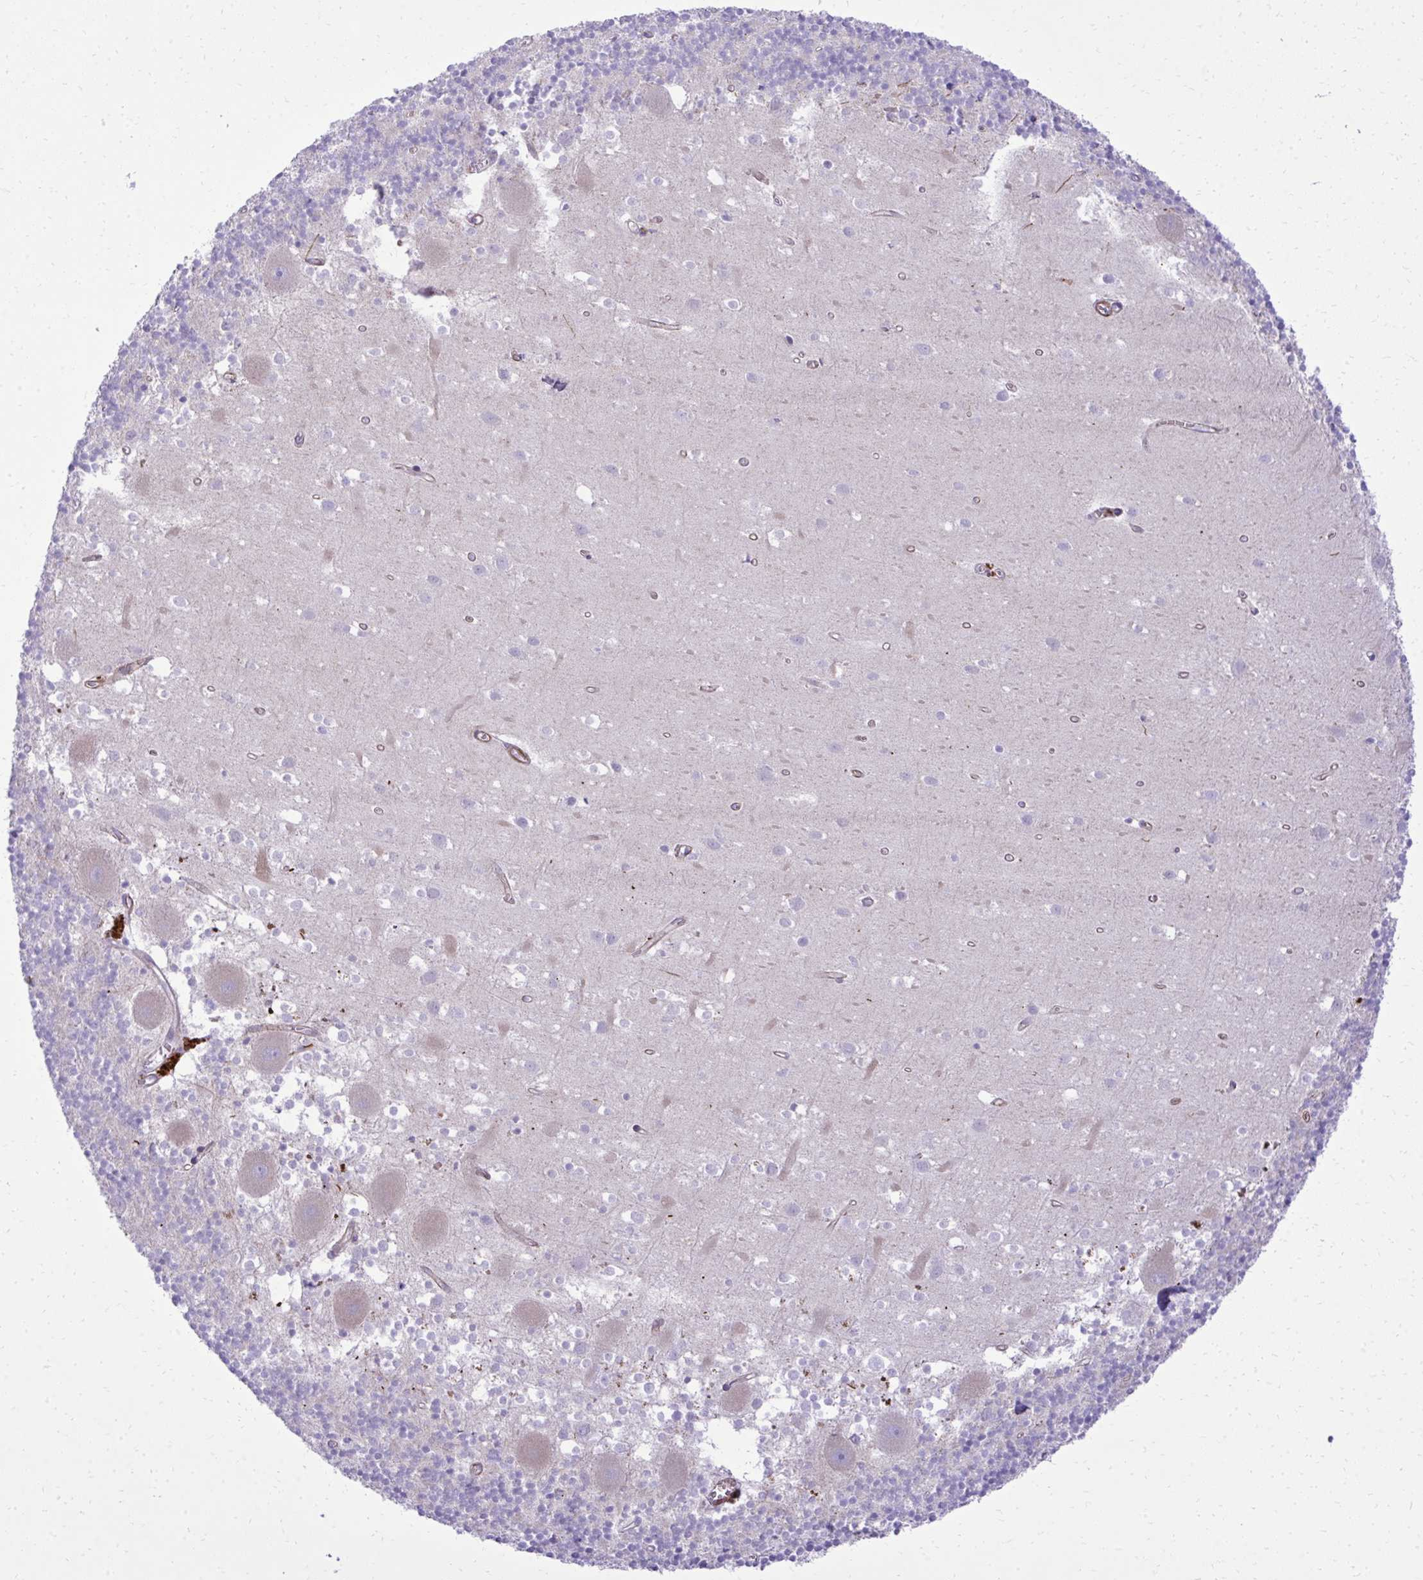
{"staining": {"intensity": "negative", "quantity": "none", "location": "none"}, "tissue": "cerebellum", "cell_type": "Cells in granular layer", "image_type": "normal", "snomed": [{"axis": "morphology", "description": "Normal tissue, NOS"}, {"axis": "topography", "description": "Cerebellum"}], "caption": "Human cerebellum stained for a protein using immunohistochemistry exhibits no expression in cells in granular layer.", "gene": "PITPNM3", "patient": {"sex": "male", "age": 54}}